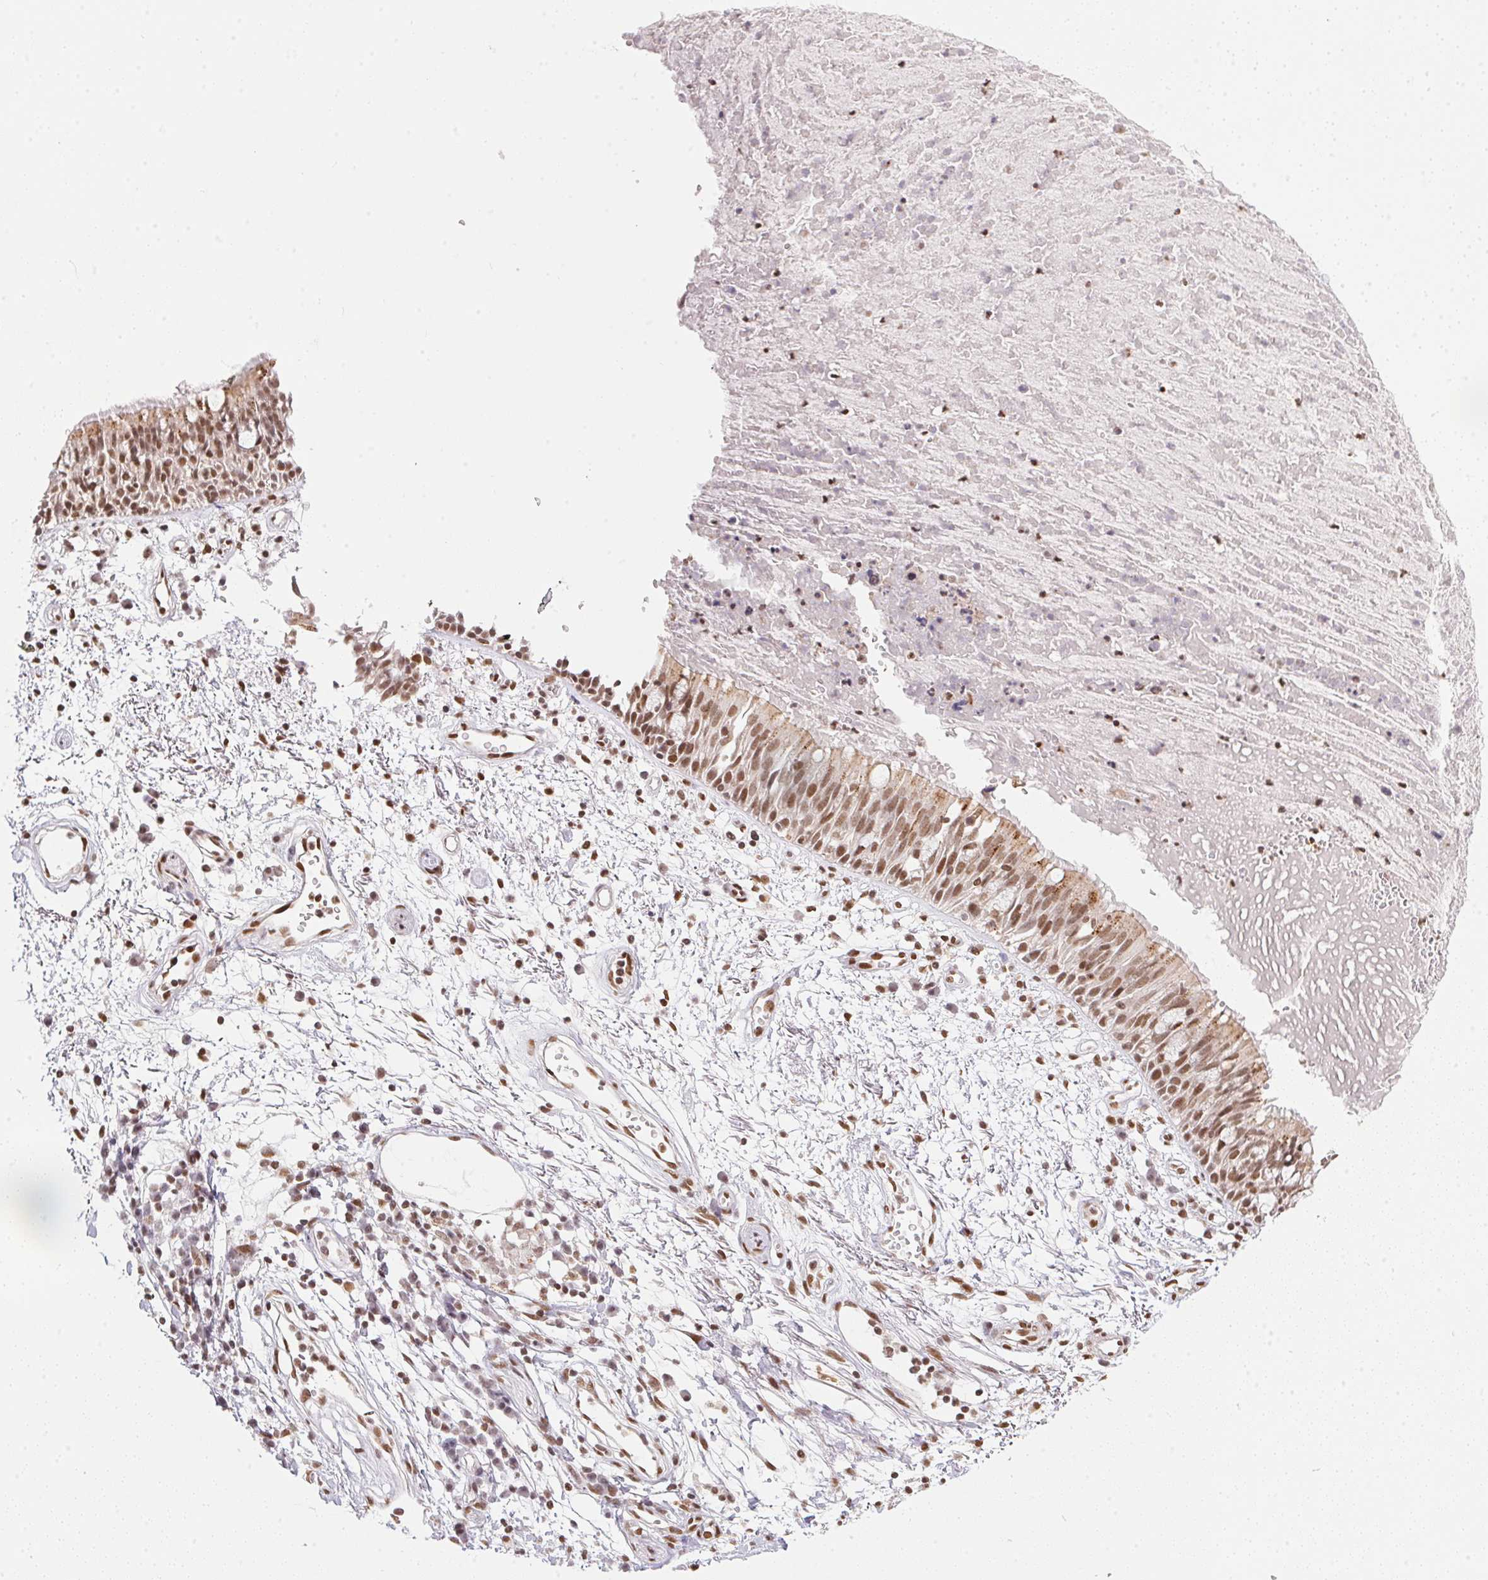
{"staining": {"intensity": "moderate", "quantity": ">75%", "location": "nuclear"}, "tissue": "bronchus", "cell_type": "Respiratory epithelial cells", "image_type": "normal", "snomed": [{"axis": "morphology", "description": "Normal tissue, NOS"}, {"axis": "morphology", "description": "Squamous cell carcinoma, NOS"}, {"axis": "topography", "description": "Cartilage tissue"}, {"axis": "topography", "description": "Bronchus"}, {"axis": "topography", "description": "Lung"}], "caption": "Protein expression analysis of unremarkable bronchus reveals moderate nuclear positivity in approximately >75% of respiratory epithelial cells.", "gene": "NFE2L1", "patient": {"sex": "male", "age": 66}}